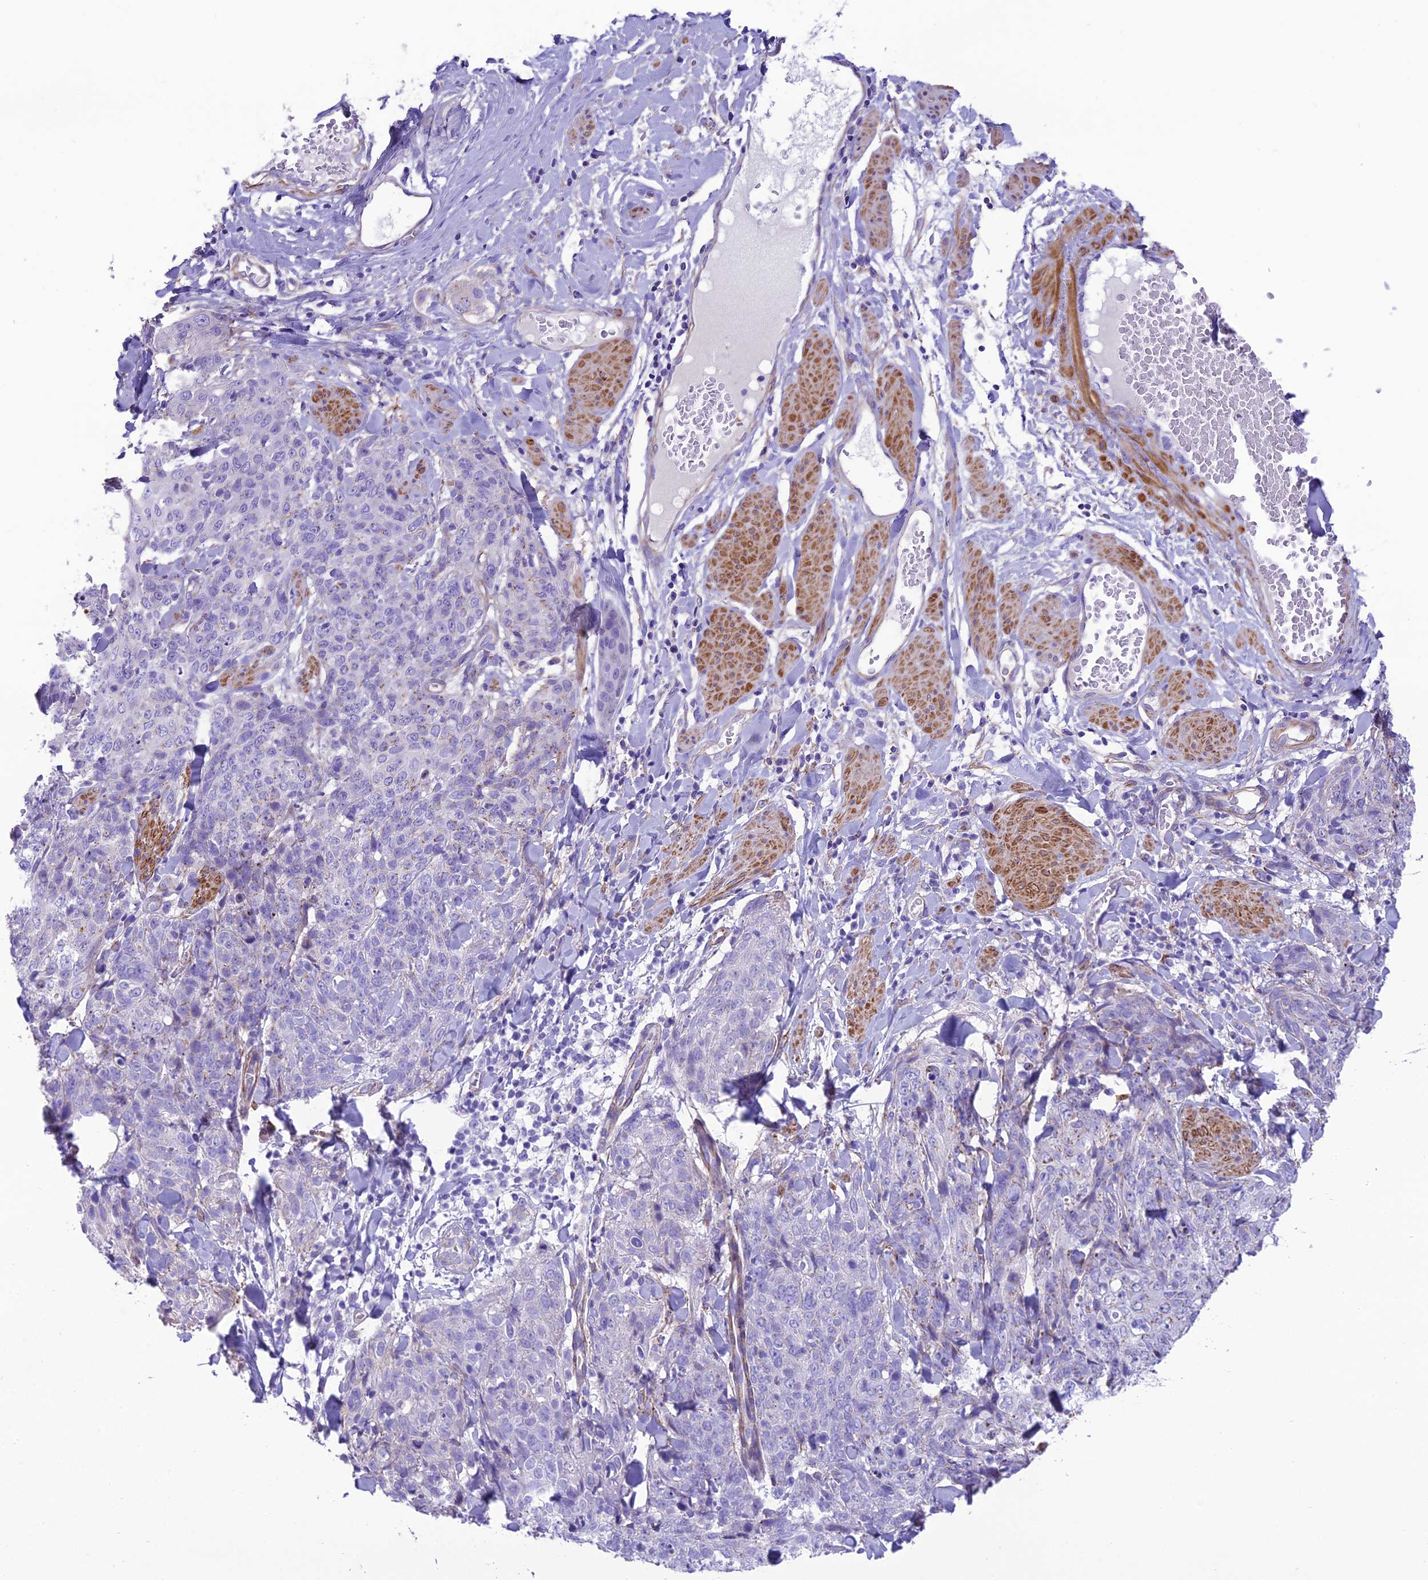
{"staining": {"intensity": "negative", "quantity": "none", "location": "none"}, "tissue": "skin cancer", "cell_type": "Tumor cells", "image_type": "cancer", "snomed": [{"axis": "morphology", "description": "Squamous cell carcinoma, NOS"}, {"axis": "topography", "description": "Skin"}, {"axis": "topography", "description": "Vulva"}], "caption": "Immunohistochemistry of skin cancer (squamous cell carcinoma) displays no positivity in tumor cells.", "gene": "GFRA1", "patient": {"sex": "female", "age": 85}}